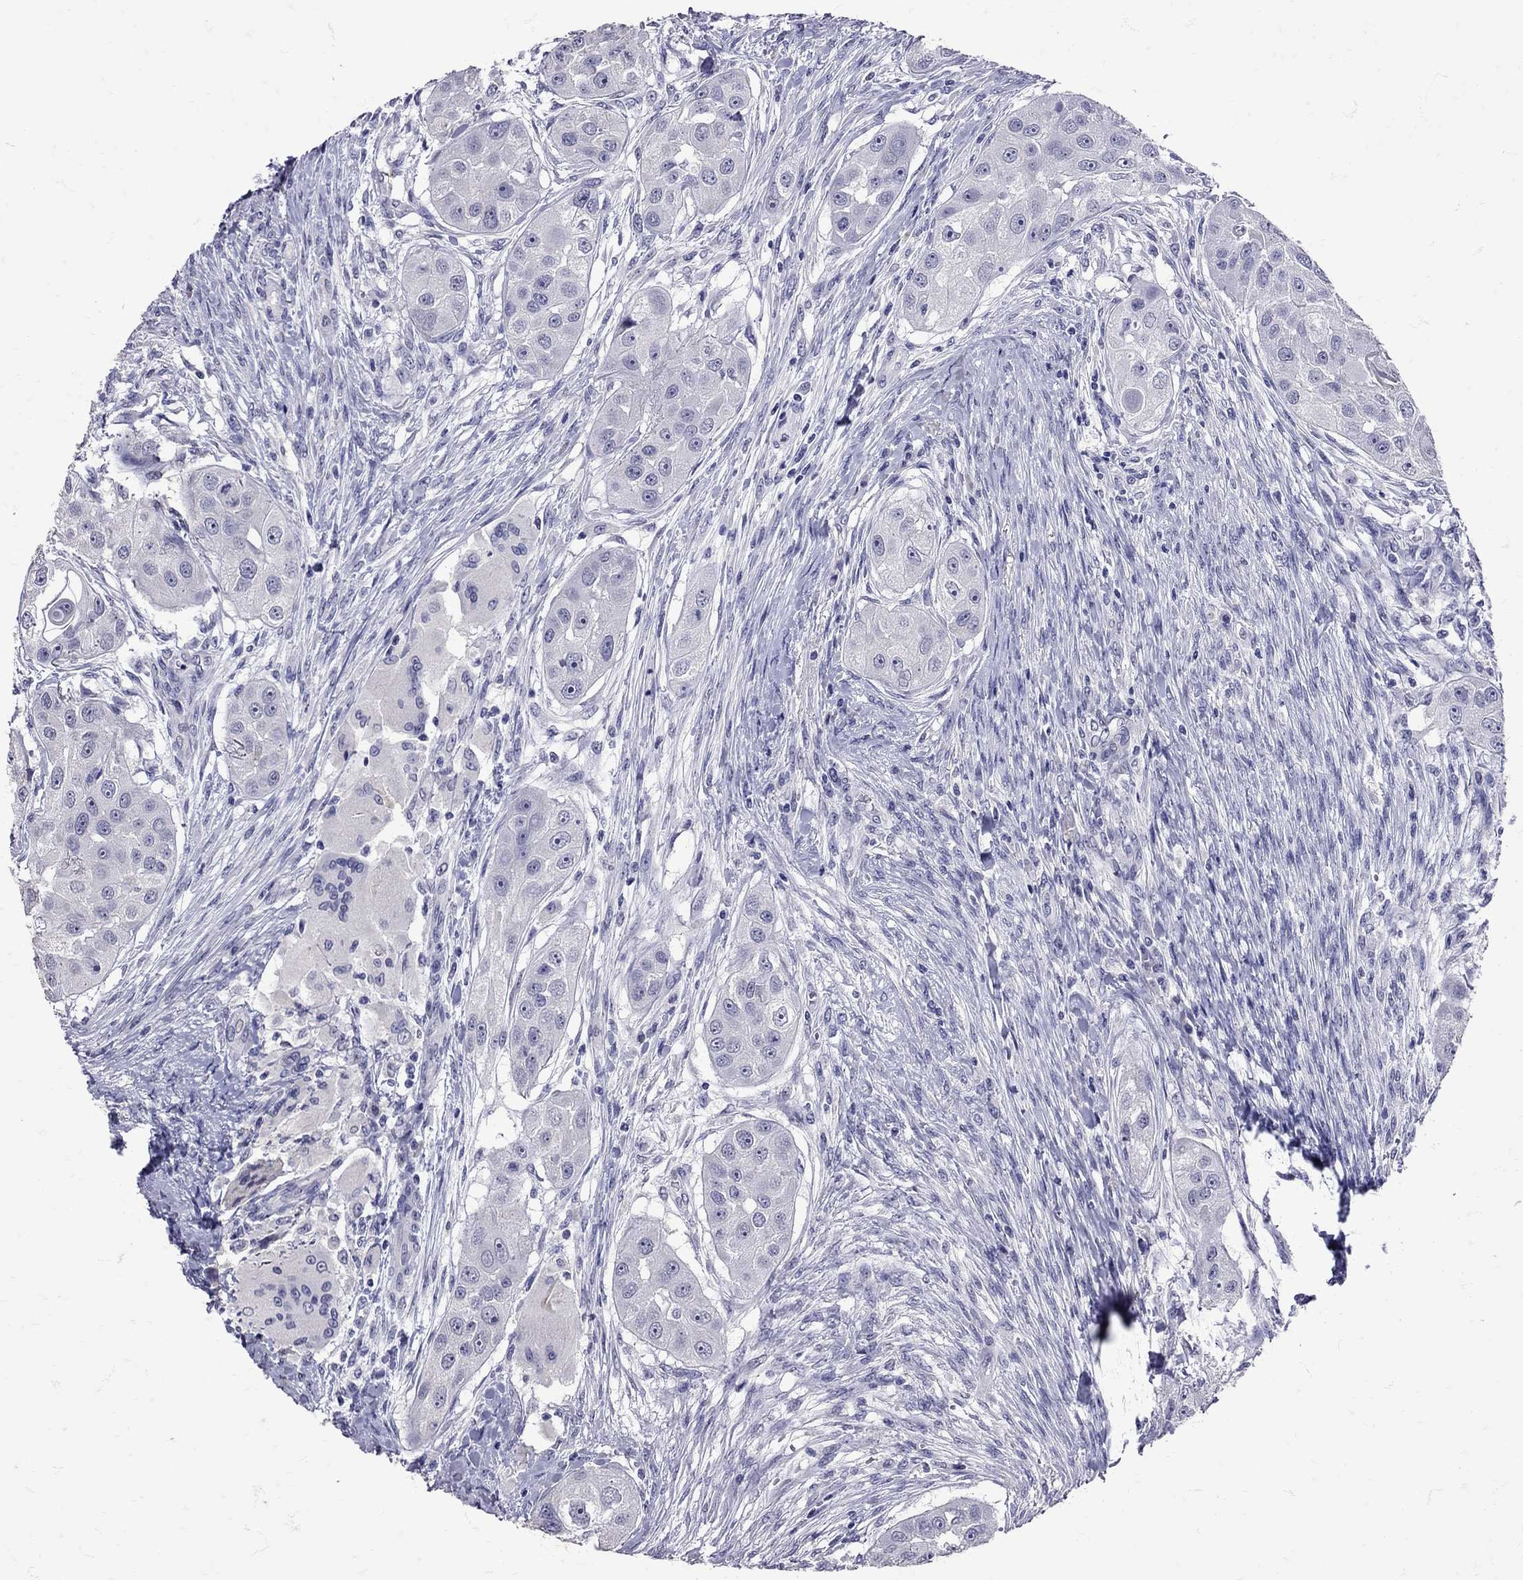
{"staining": {"intensity": "negative", "quantity": "none", "location": "none"}, "tissue": "head and neck cancer", "cell_type": "Tumor cells", "image_type": "cancer", "snomed": [{"axis": "morphology", "description": "Squamous cell carcinoma, NOS"}, {"axis": "topography", "description": "Head-Neck"}], "caption": "Tumor cells are negative for brown protein staining in head and neck cancer.", "gene": "SST", "patient": {"sex": "male", "age": 51}}